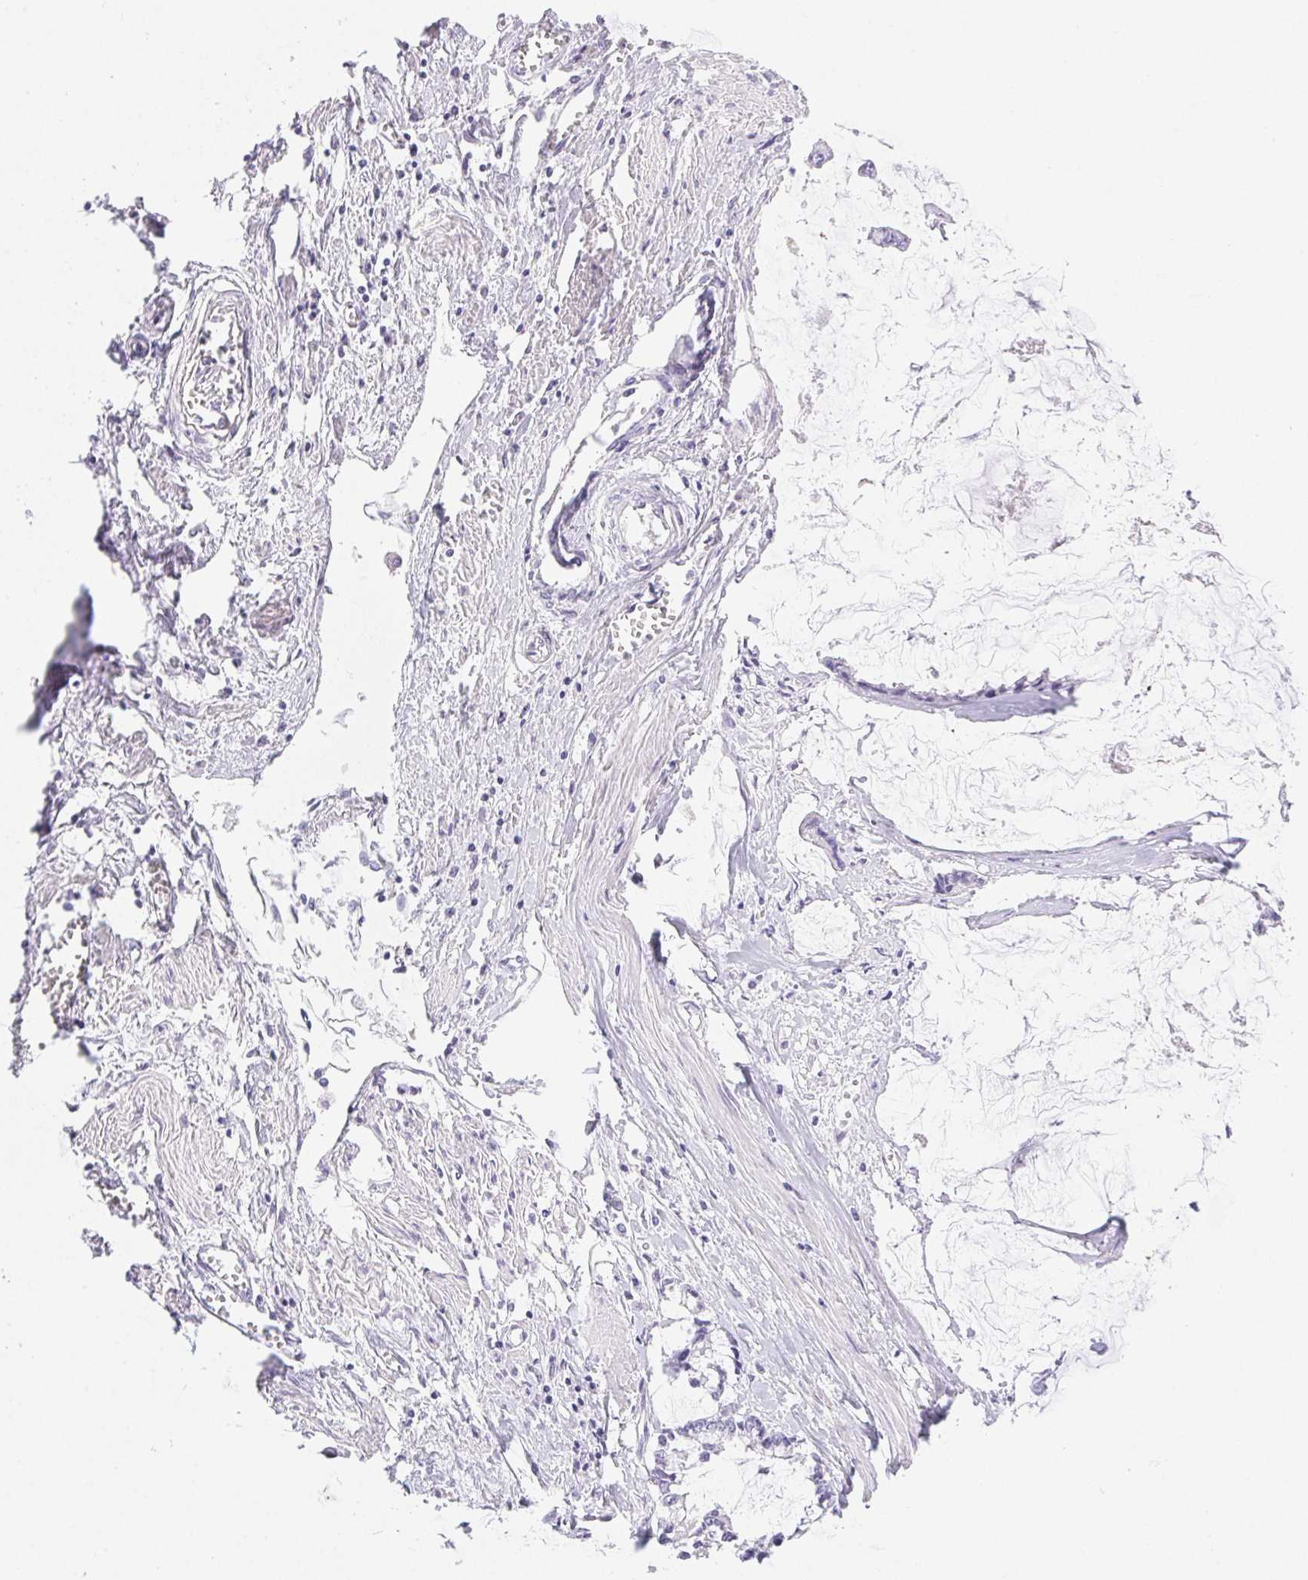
{"staining": {"intensity": "negative", "quantity": "none", "location": "none"}, "tissue": "ovarian cancer", "cell_type": "Tumor cells", "image_type": "cancer", "snomed": [{"axis": "morphology", "description": "Cystadenocarcinoma, mucinous, NOS"}, {"axis": "topography", "description": "Ovary"}], "caption": "The image reveals no staining of tumor cells in ovarian mucinous cystadenocarcinoma.", "gene": "PNLIP", "patient": {"sex": "female", "age": 90}}